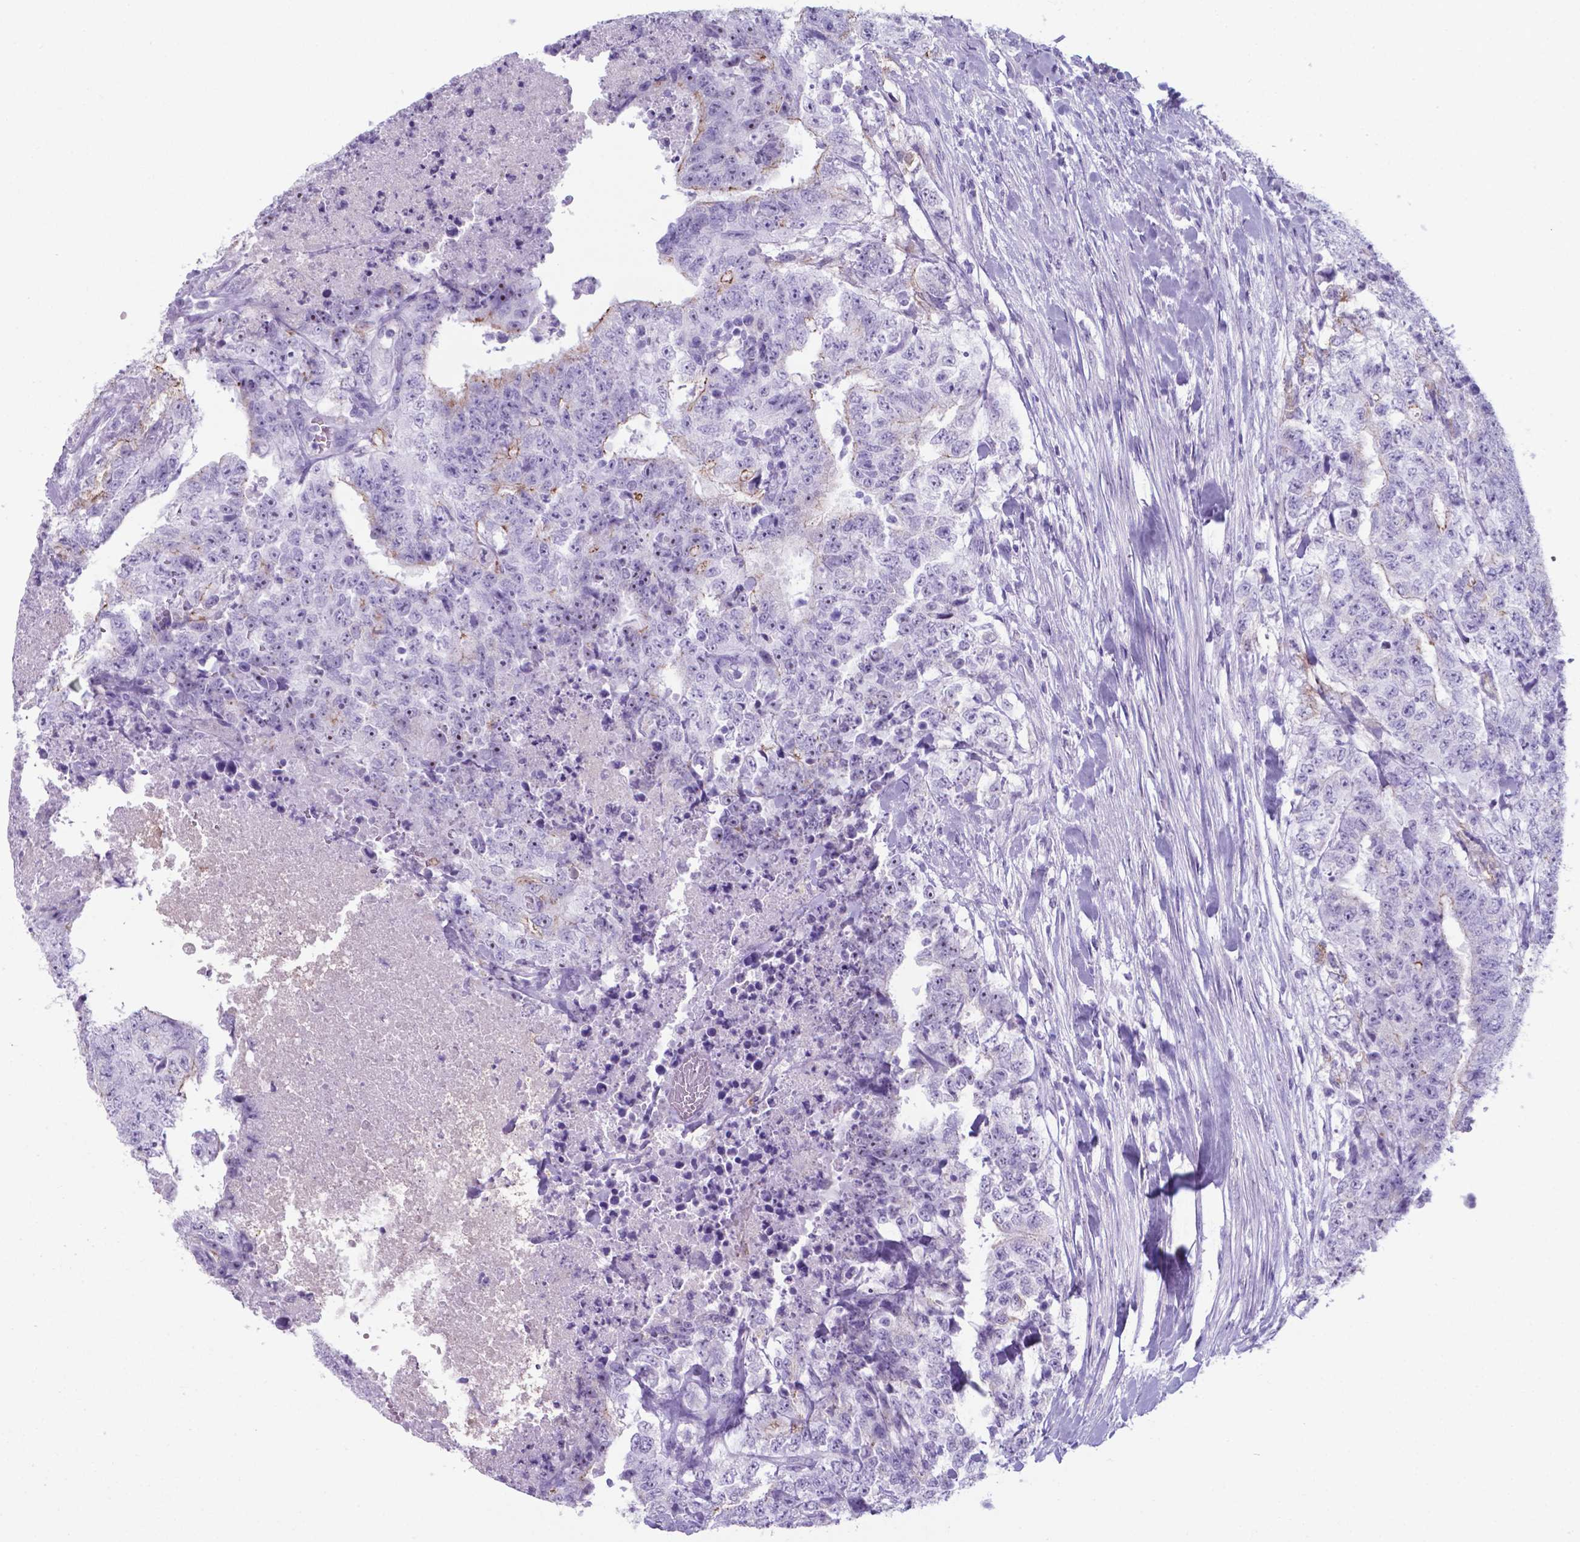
{"staining": {"intensity": "moderate", "quantity": "<25%", "location": "cytoplasmic/membranous"}, "tissue": "testis cancer", "cell_type": "Tumor cells", "image_type": "cancer", "snomed": [{"axis": "morphology", "description": "Carcinoma, Embryonal, NOS"}, {"axis": "topography", "description": "Testis"}], "caption": "Moderate cytoplasmic/membranous positivity for a protein is identified in approximately <25% of tumor cells of embryonal carcinoma (testis) using immunohistochemistry.", "gene": "AP5B1", "patient": {"sex": "male", "age": 24}}